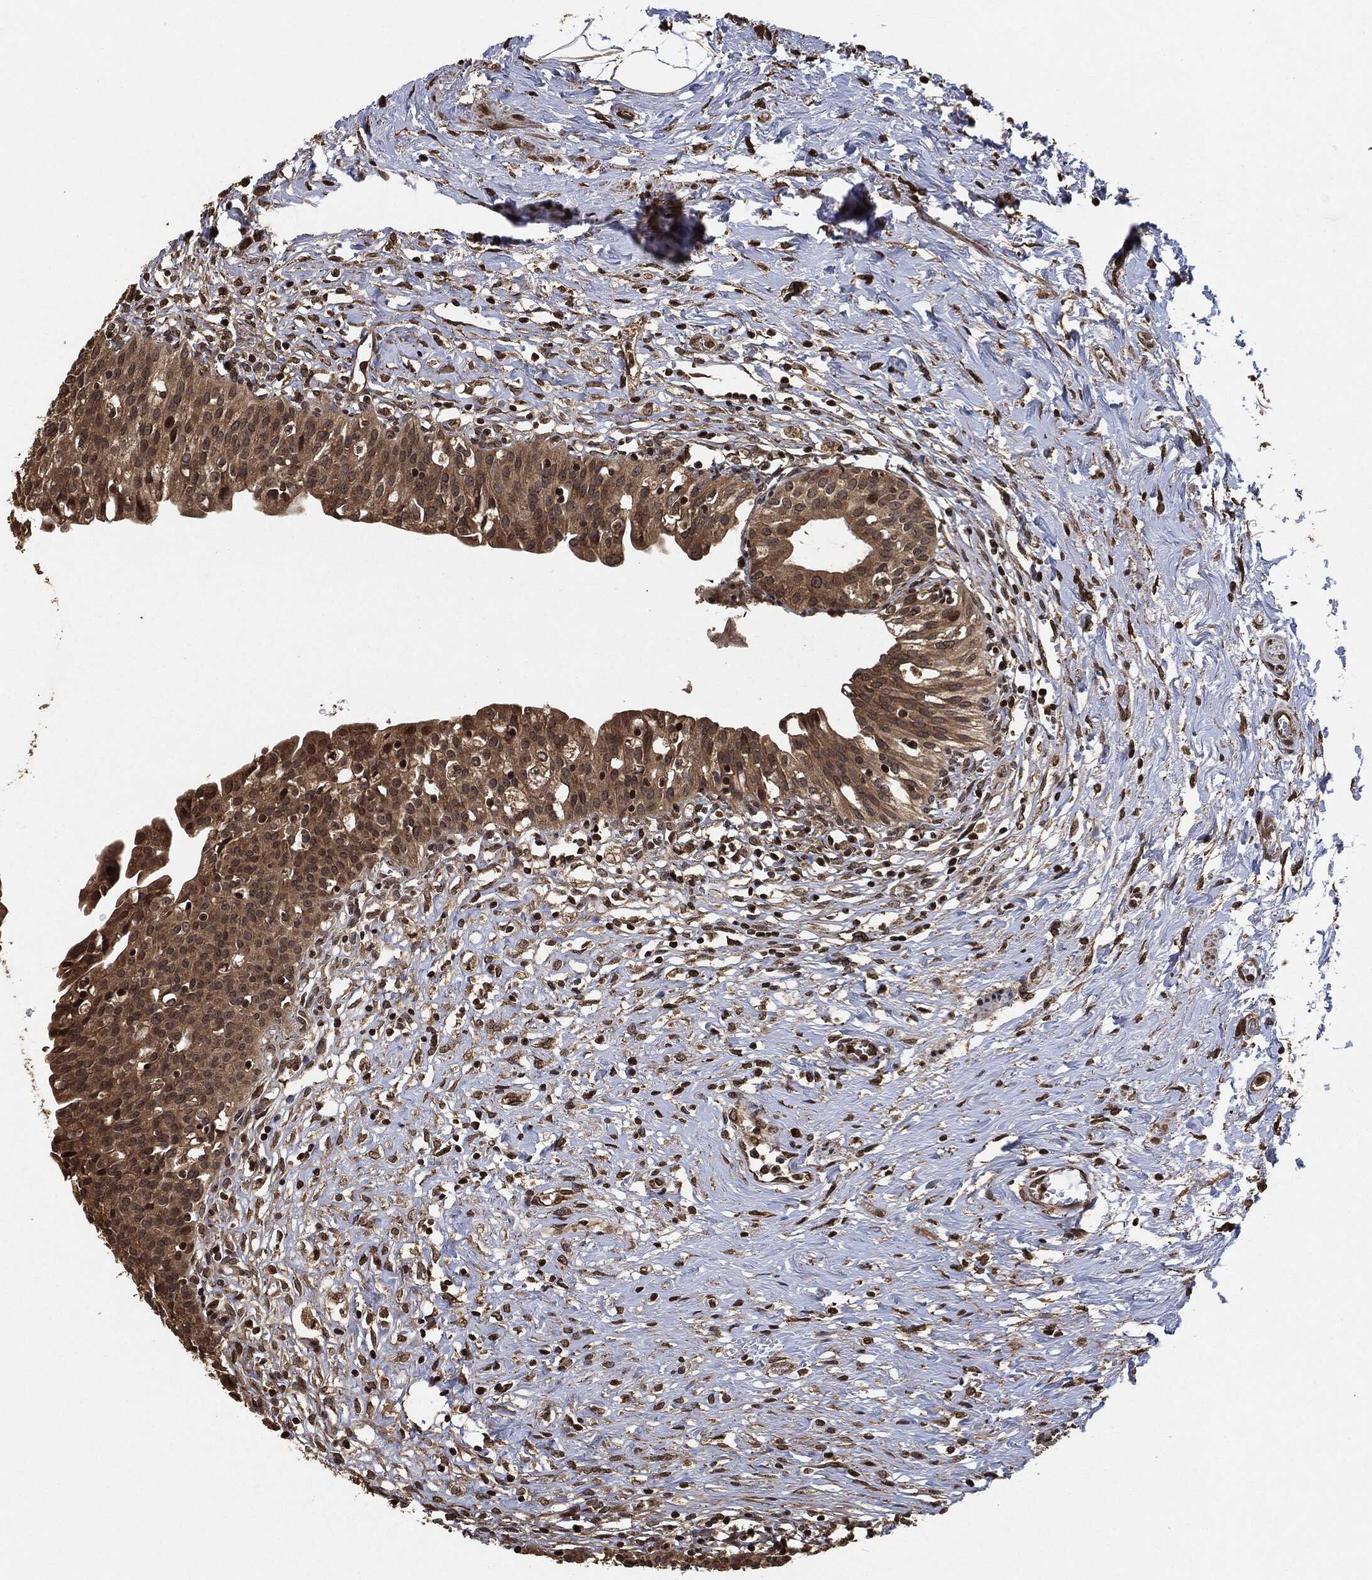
{"staining": {"intensity": "moderate", "quantity": "<25%", "location": "cytoplasmic/membranous,nuclear"}, "tissue": "urinary bladder", "cell_type": "Urothelial cells", "image_type": "normal", "snomed": [{"axis": "morphology", "description": "Normal tissue, NOS"}, {"axis": "topography", "description": "Urinary bladder"}], "caption": "Urinary bladder stained for a protein demonstrates moderate cytoplasmic/membranous,nuclear positivity in urothelial cells. (Stains: DAB (3,3'-diaminobenzidine) in brown, nuclei in blue, Microscopy: brightfield microscopy at high magnification).", "gene": "PDK1", "patient": {"sex": "male", "age": 76}}